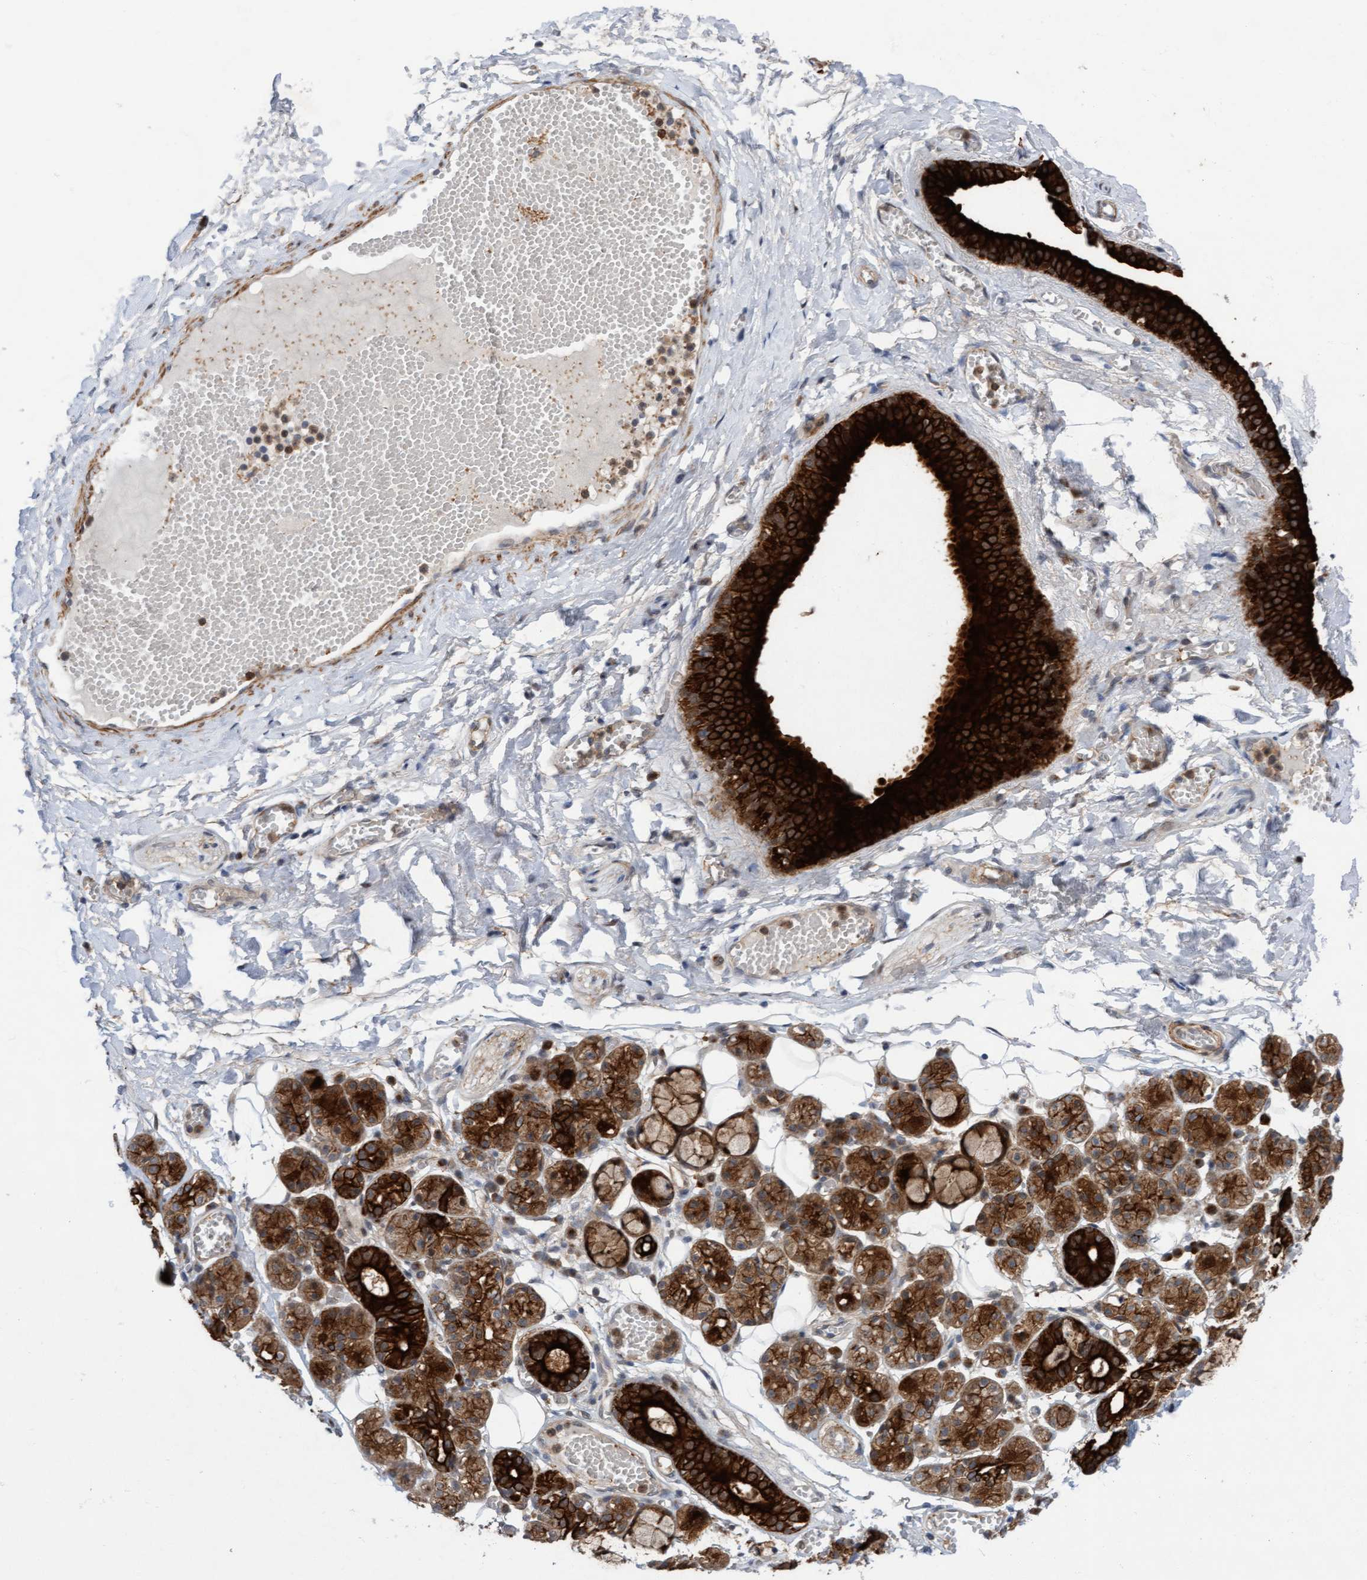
{"staining": {"intensity": "strong", "quantity": "25%-75%", "location": "cytoplasmic/membranous"}, "tissue": "salivary gland", "cell_type": "Glandular cells", "image_type": "normal", "snomed": [{"axis": "morphology", "description": "Normal tissue, NOS"}, {"axis": "topography", "description": "Salivary gland"}], "caption": "An immunohistochemistry histopathology image of unremarkable tissue is shown. Protein staining in brown shows strong cytoplasmic/membranous positivity in salivary gland within glandular cells. The staining is performed using DAB (3,3'-diaminobenzidine) brown chromogen to label protein expression. The nuclei are counter-stained blue using hematoxylin.", "gene": "RAP1GAP2", "patient": {"sex": "male", "age": 63}}